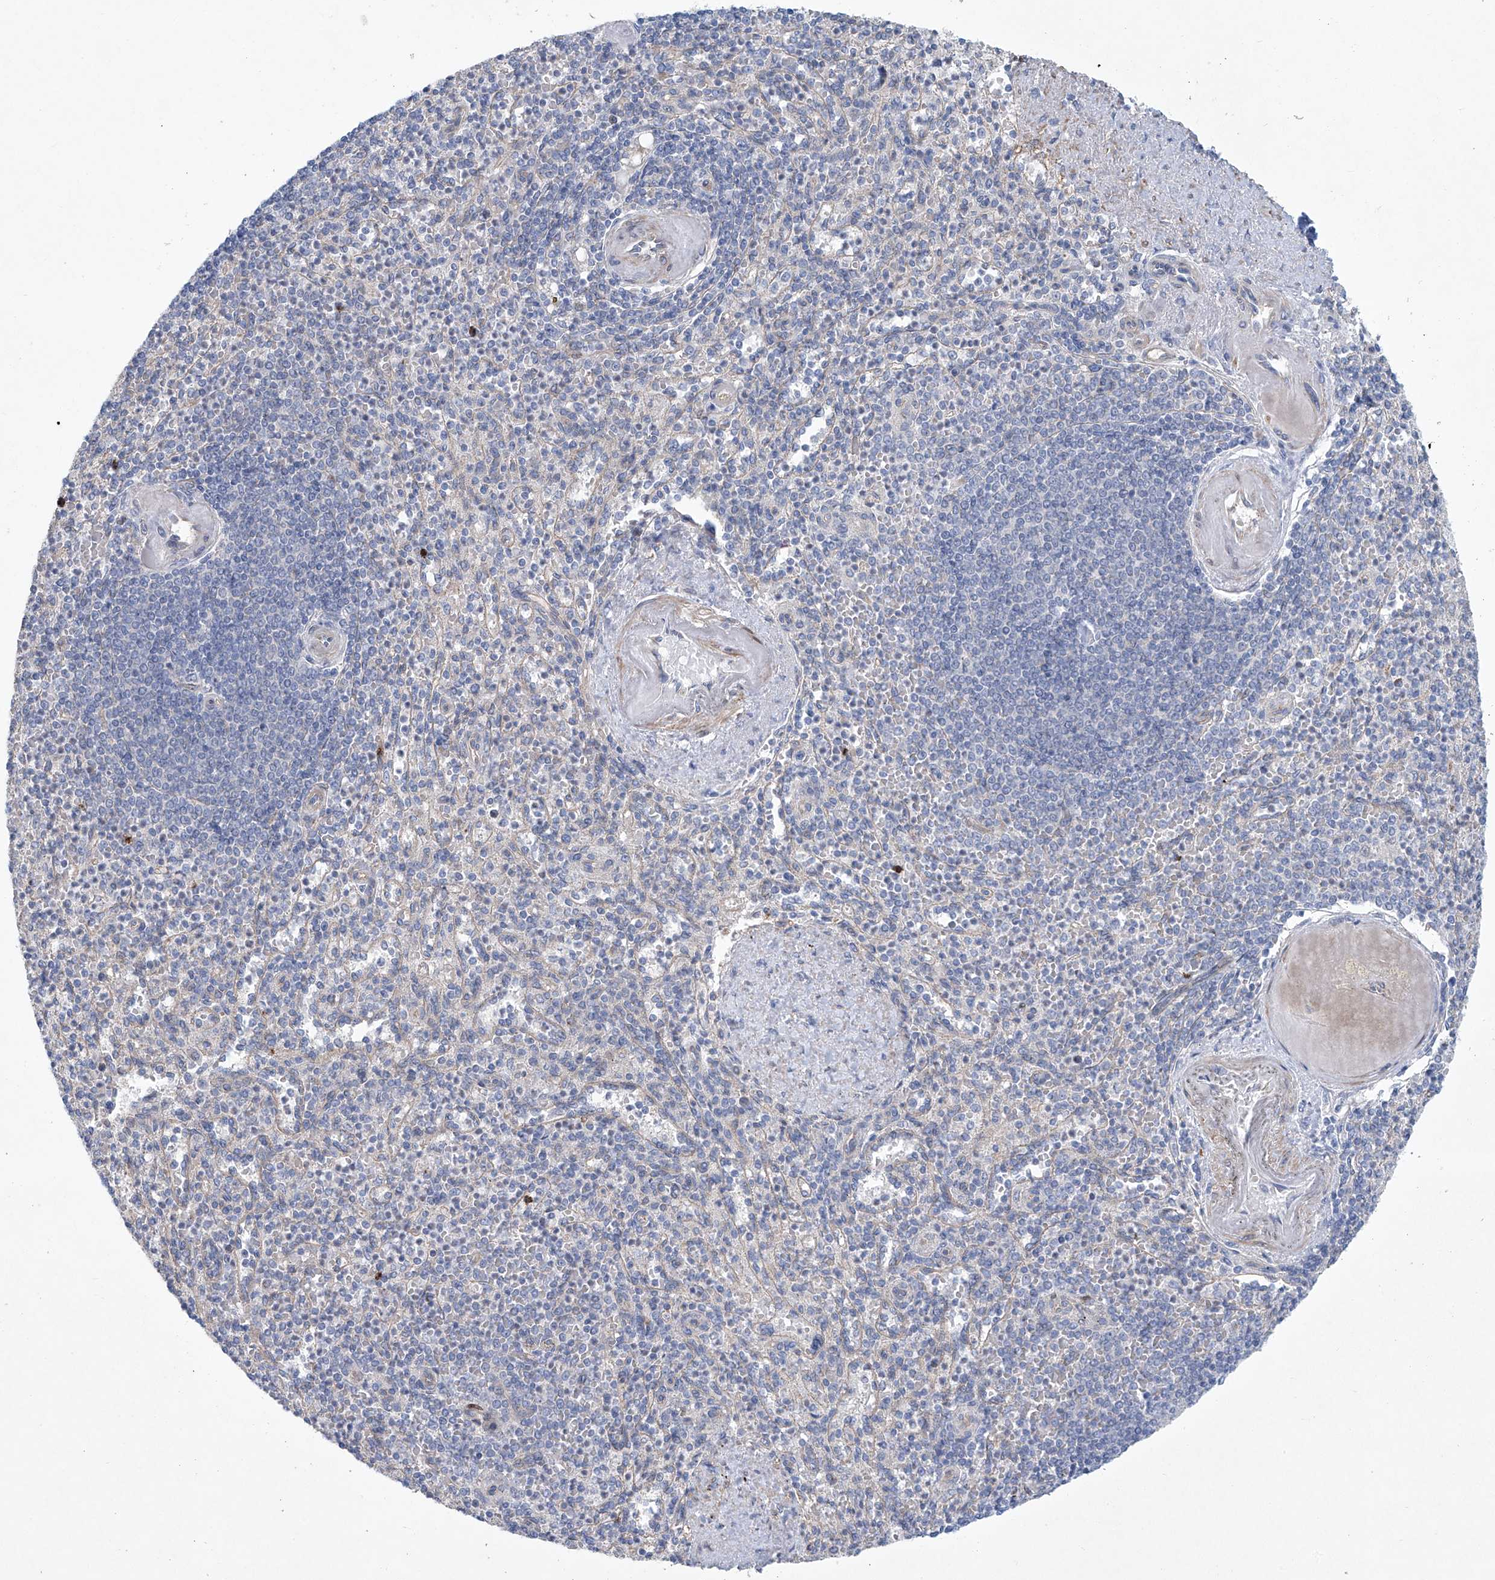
{"staining": {"intensity": "negative", "quantity": "none", "location": "none"}, "tissue": "spleen", "cell_type": "Cells in red pulp", "image_type": "normal", "snomed": [{"axis": "morphology", "description": "Normal tissue, NOS"}, {"axis": "topography", "description": "Spleen"}], "caption": "The photomicrograph exhibits no significant expression in cells in red pulp of spleen.", "gene": "KLC4", "patient": {"sex": "female", "age": 74}}